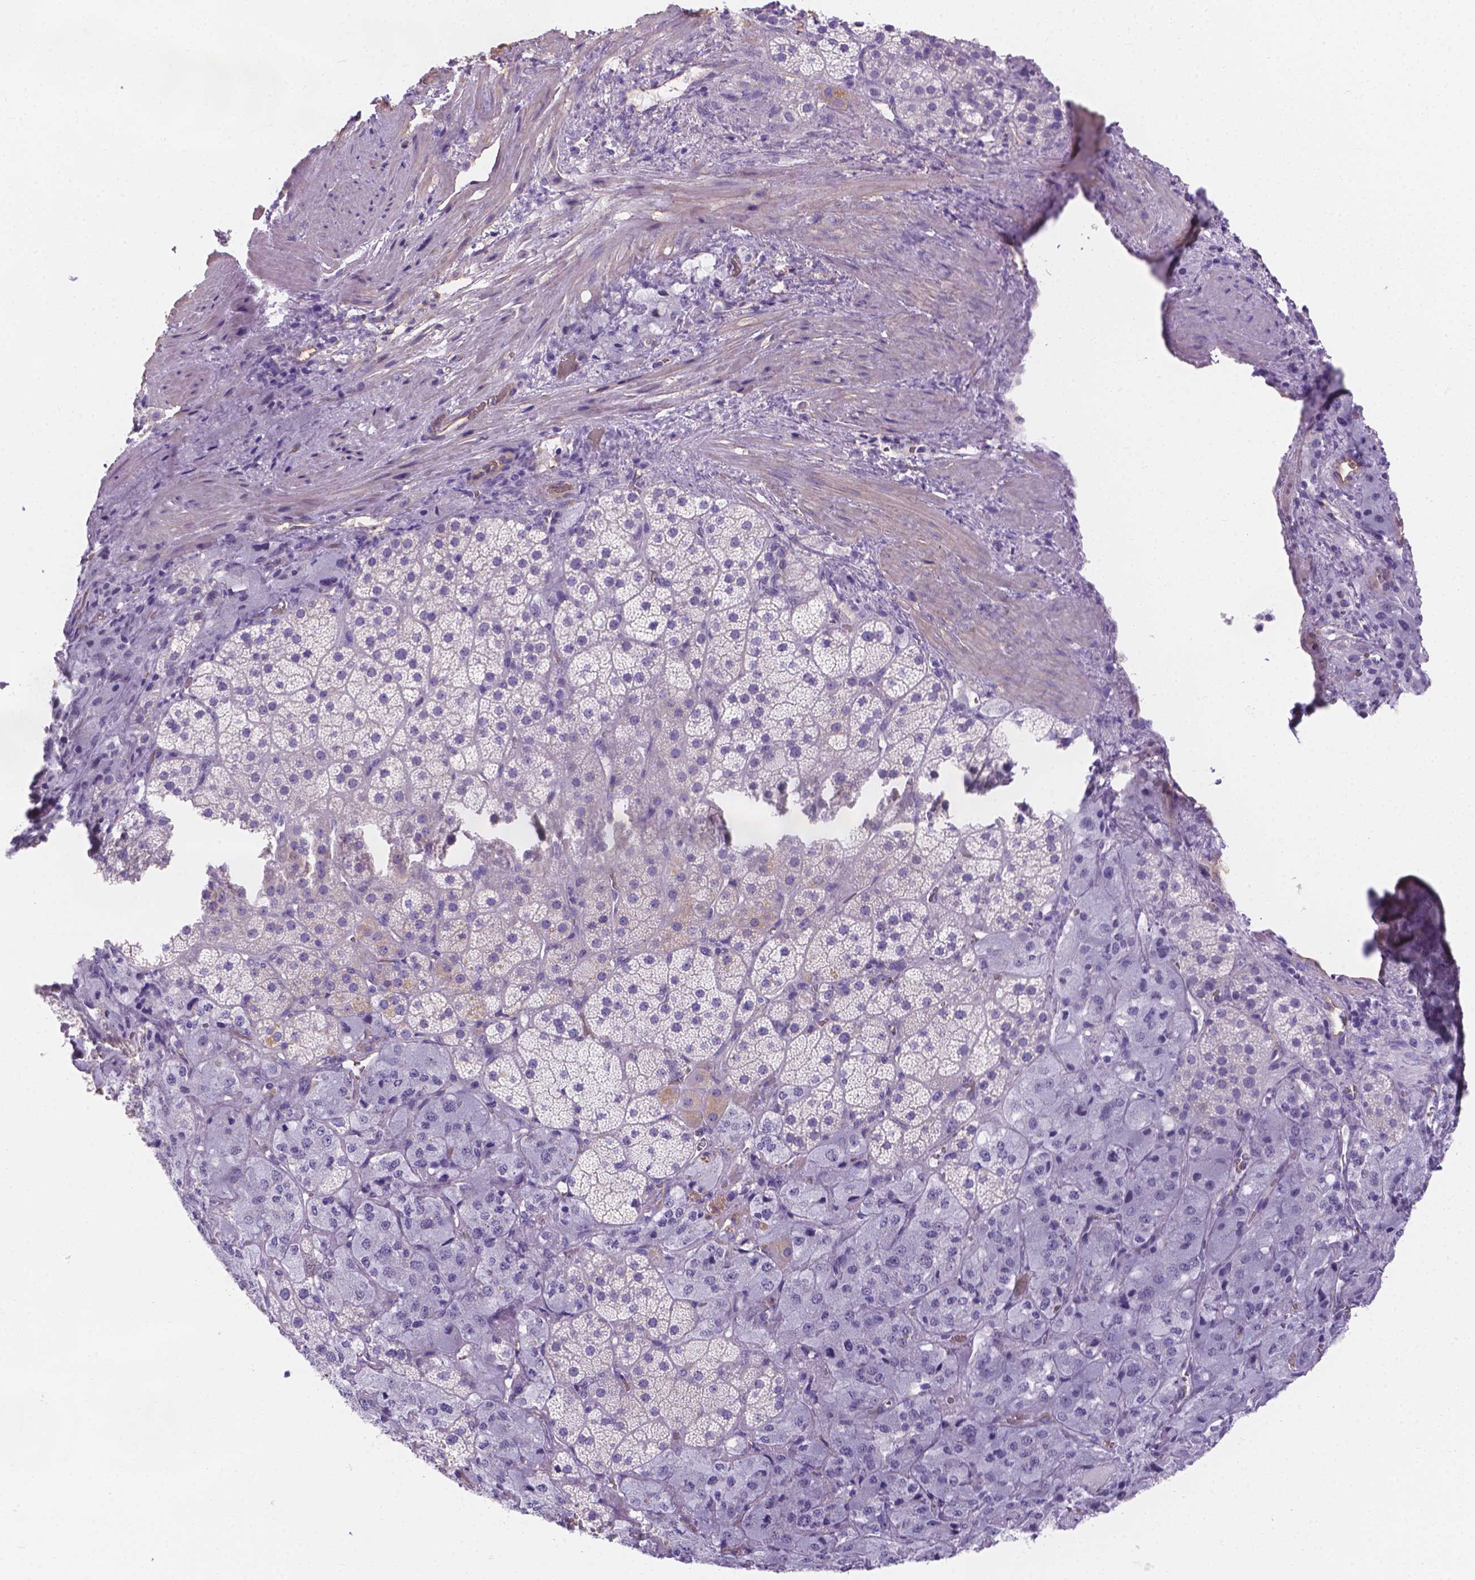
{"staining": {"intensity": "negative", "quantity": "none", "location": "none"}, "tissue": "adrenal gland", "cell_type": "Glandular cells", "image_type": "normal", "snomed": [{"axis": "morphology", "description": "Normal tissue, NOS"}, {"axis": "topography", "description": "Adrenal gland"}], "caption": "Glandular cells show no significant expression in normal adrenal gland.", "gene": "SLC40A1", "patient": {"sex": "male", "age": 57}}